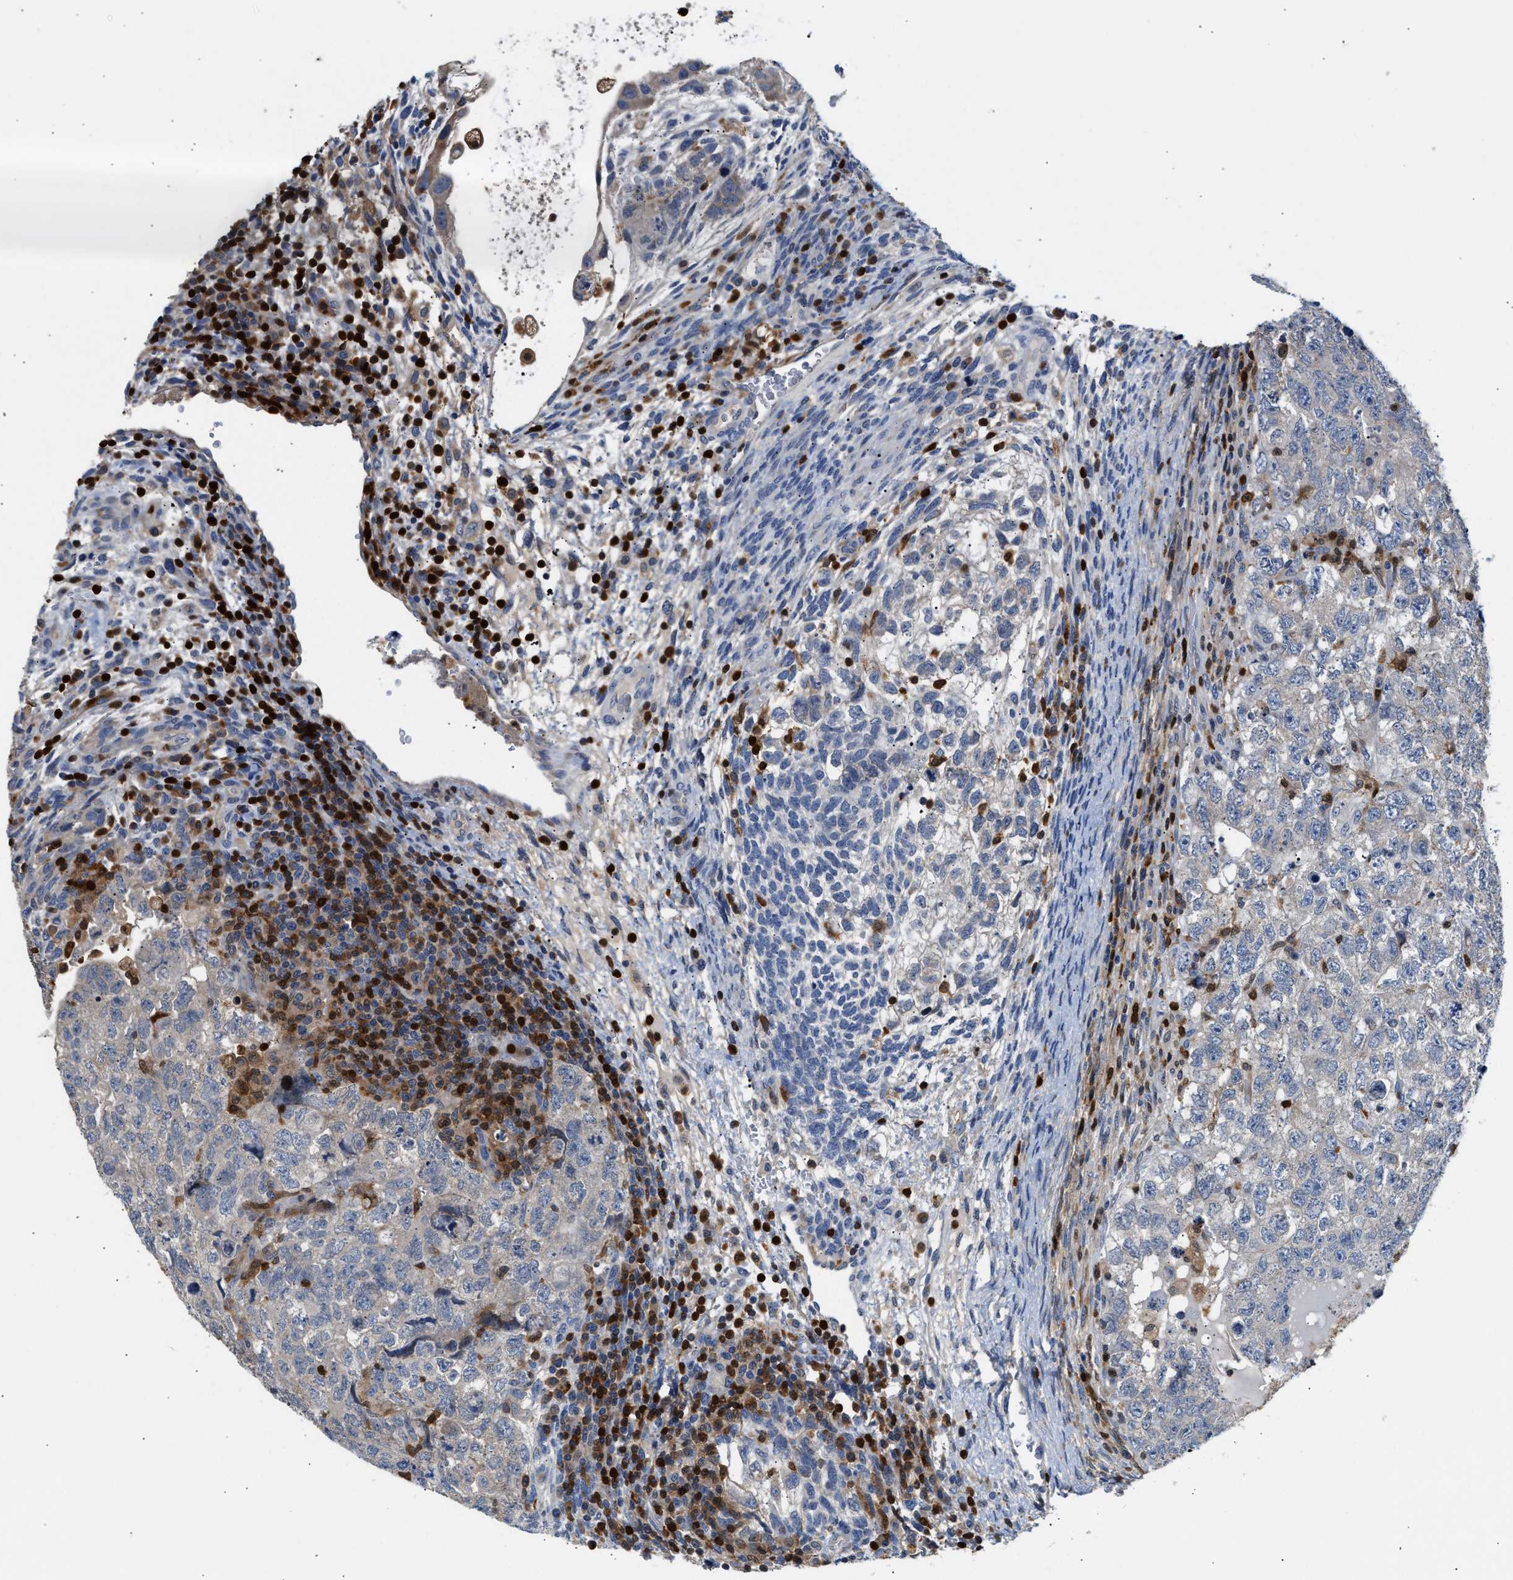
{"staining": {"intensity": "weak", "quantity": "<25%", "location": "cytoplasmic/membranous"}, "tissue": "testis cancer", "cell_type": "Tumor cells", "image_type": "cancer", "snomed": [{"axis": "morphology", "description": "Carcinoma, Embryonal, NOS"}, {"axis": "topography", "description": "Testis"}], "caption": "Immunohistochemistry micrograph of neoplastic tissue: human testis cancer stained with DAB (3,3'-diaminobenzidine) exhibits no significant protein expression in tumor cells.", "gene": "SLIT2", "patient": {"sex": "male", "age": 36}}